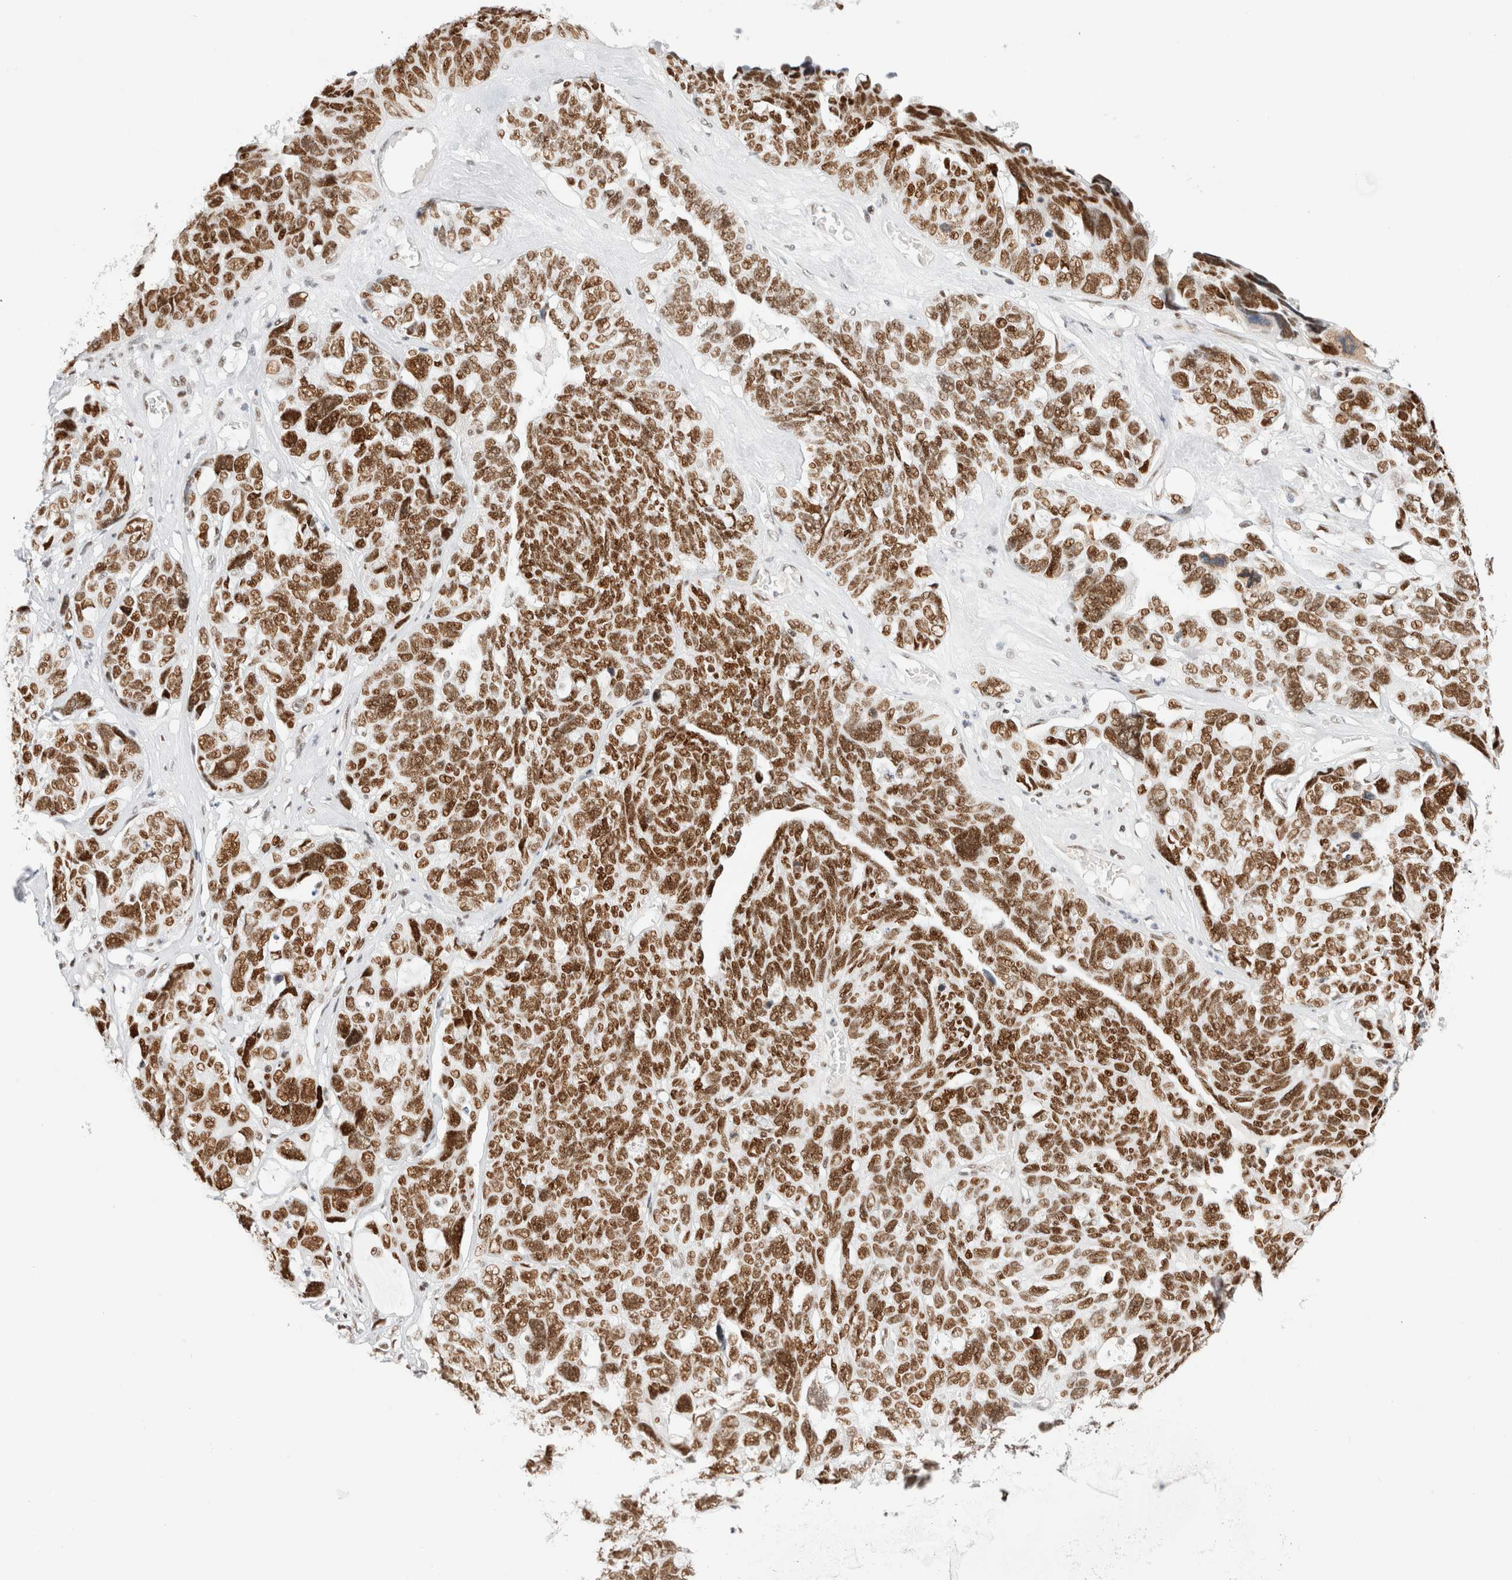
{"staining": {"intensity": "strong", "quantity": ">75%", "location": "nuclear"}, "tissue": "ovarian cancer", "cell_type": "Tumor cells", "image_type": "cancer", "snomed": [{"axis": "morphology", "description": "Cystadenocarcinoma, serous, NOS"}, {"axis": "topography", "description": "Ovary"}], "caption": "Immunohistochemistry (IHC) histopathology image of neoplastic tissue: human ovarian cancer (serous cystadenocarcinoma) stained using immunohistochemistry exhibits high levels of strong protein expression localized specifically in the nuclear of tumor cells, appearing as a nuclear brown color.", "gene": "ZNF282", "patient": {"sex": "female", "age": 79}}